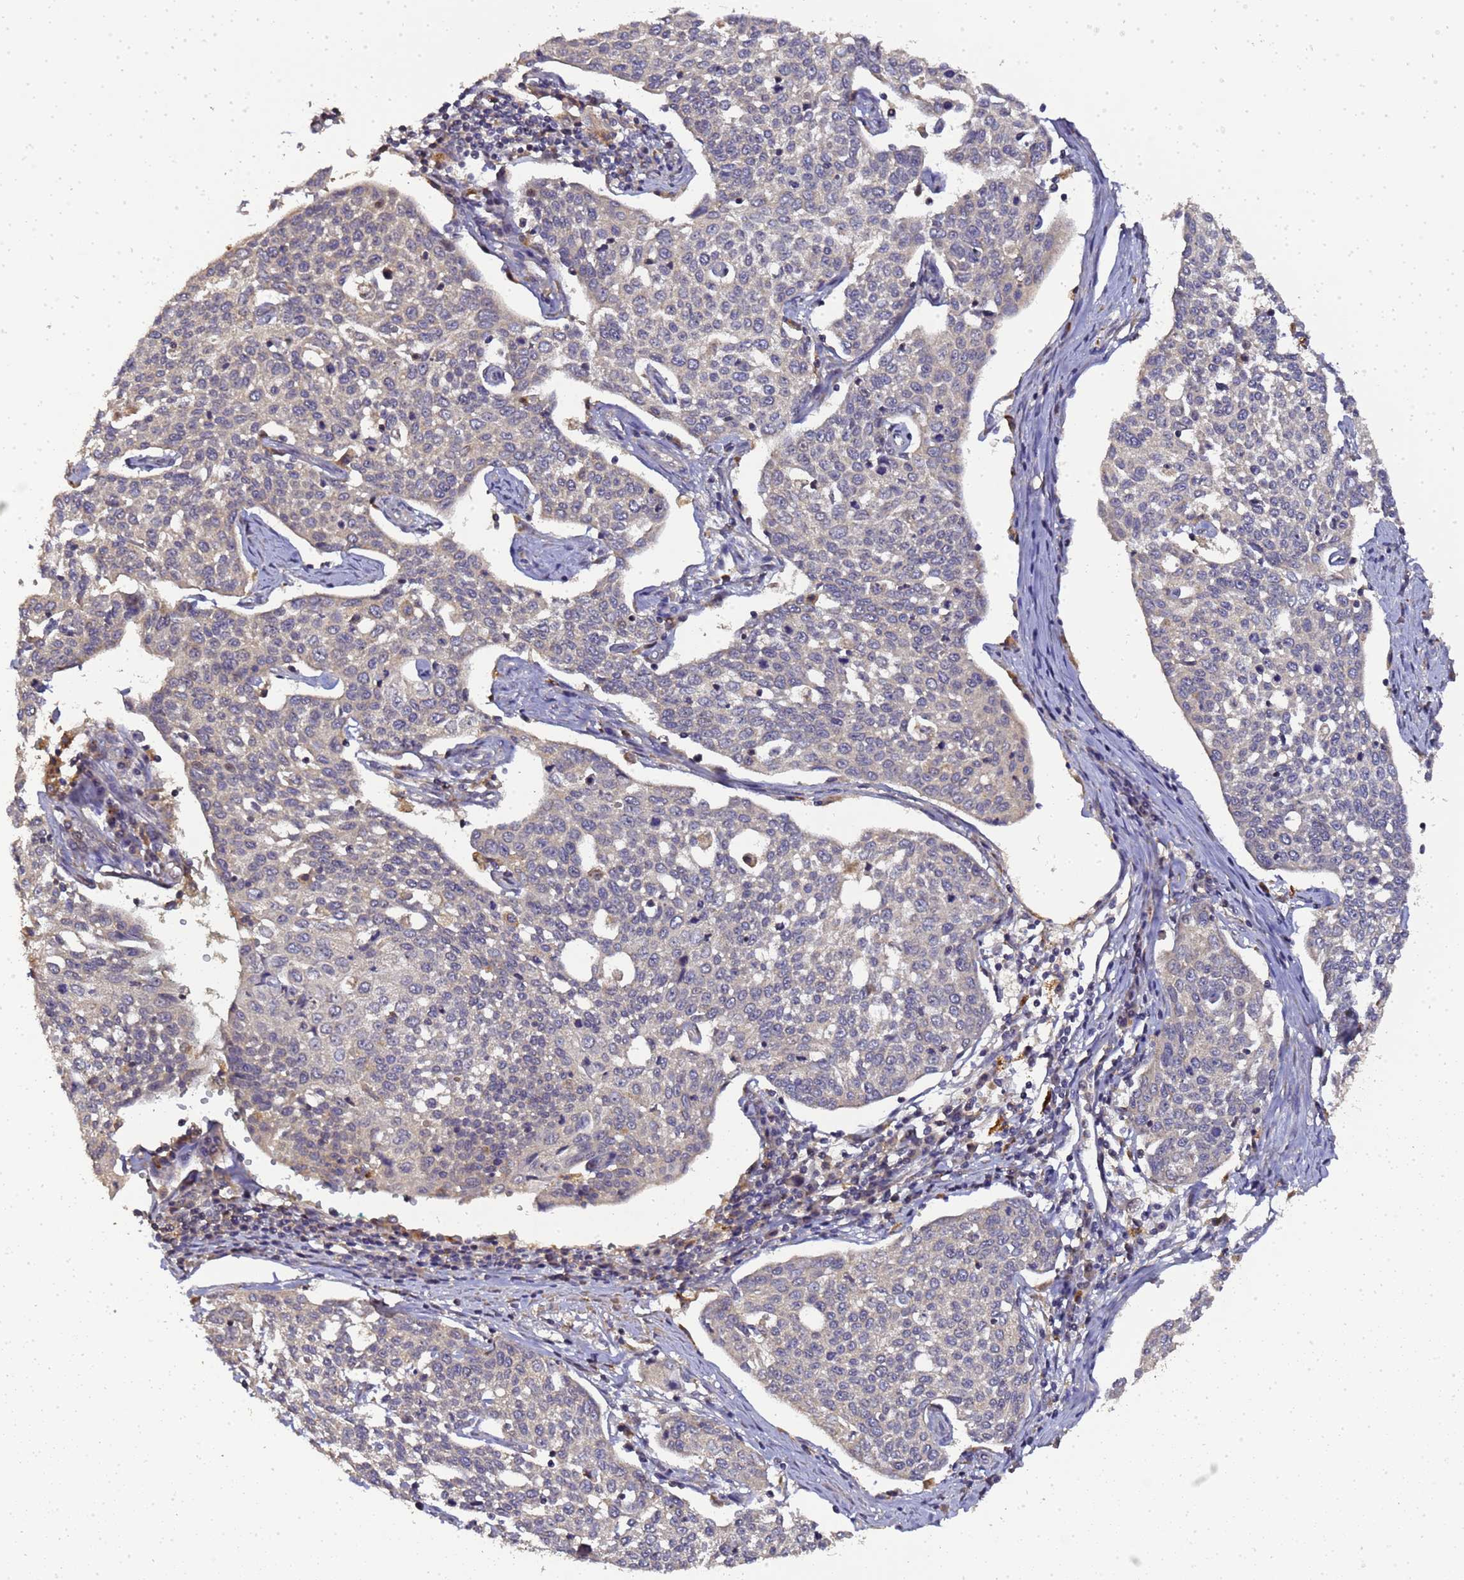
{"staining": {"intensity": "weak", "quantity": "<25%", "location": "cytoplasmic/membranous"}, "tissue": "cervical cancer", "cell_type": "Tumor cells", "image_type": "cancer", "snomed": [{"axis": "morphology", "description": "Squamous cell carcinoma, NOS"}, {"axis": "topography", "description": "Cervix"}], "caption": "Human cervical cancer (squamous cell carcinoma) stained for a protein using immunohistochemistry exhibits no staining in tumor cells.", "gene": "LGI4", "patient": {"sex": "female", "age": 34}}